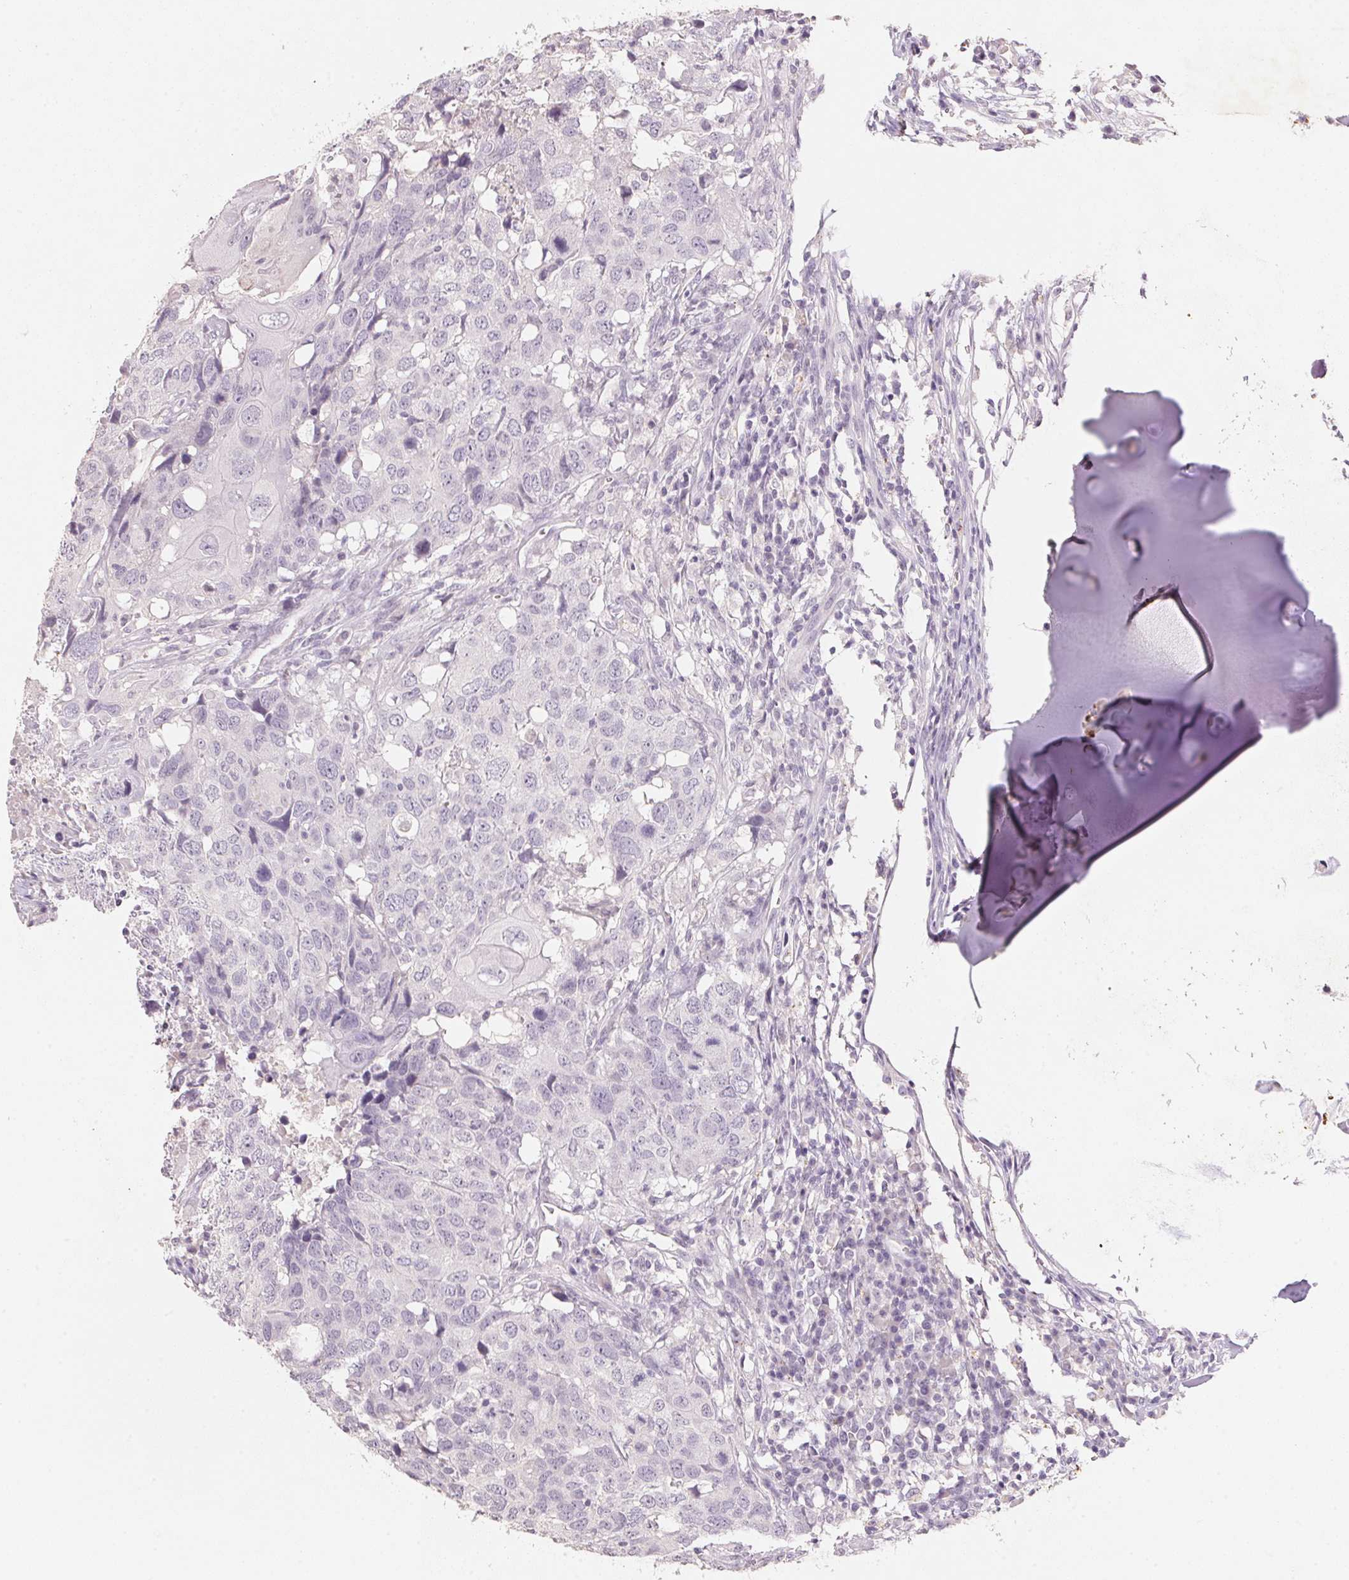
{"staining": {"intensity": "negative", "quantity": "none", "location": "none"}, "tissue": "head and neck cancer", "cell_type": "Tumor cells", "image_type": "cancer", "snomed": [{"axis": "morphology", "description": "Normal tissue, NOS"}, {"axis": "morphology", "description": "Squamous cell carcinoma, NOS"}, {"axis": "topography", "description": "Skeletal muscle"}, {"axis": "topography", "description": "Vascular tissue"}, {"axis": "topography", "description": "Peripheral nerve tissue"}, {"axis": "topography", "description": "Head-Neck"}], "caption": "Immunohistochemical staining of head and neck cancer (squamous cell carcinoma) shows no significant expression in tumor cells.", "gene": "CXCL5", "patient": {"sex": "male", "age": 66}}